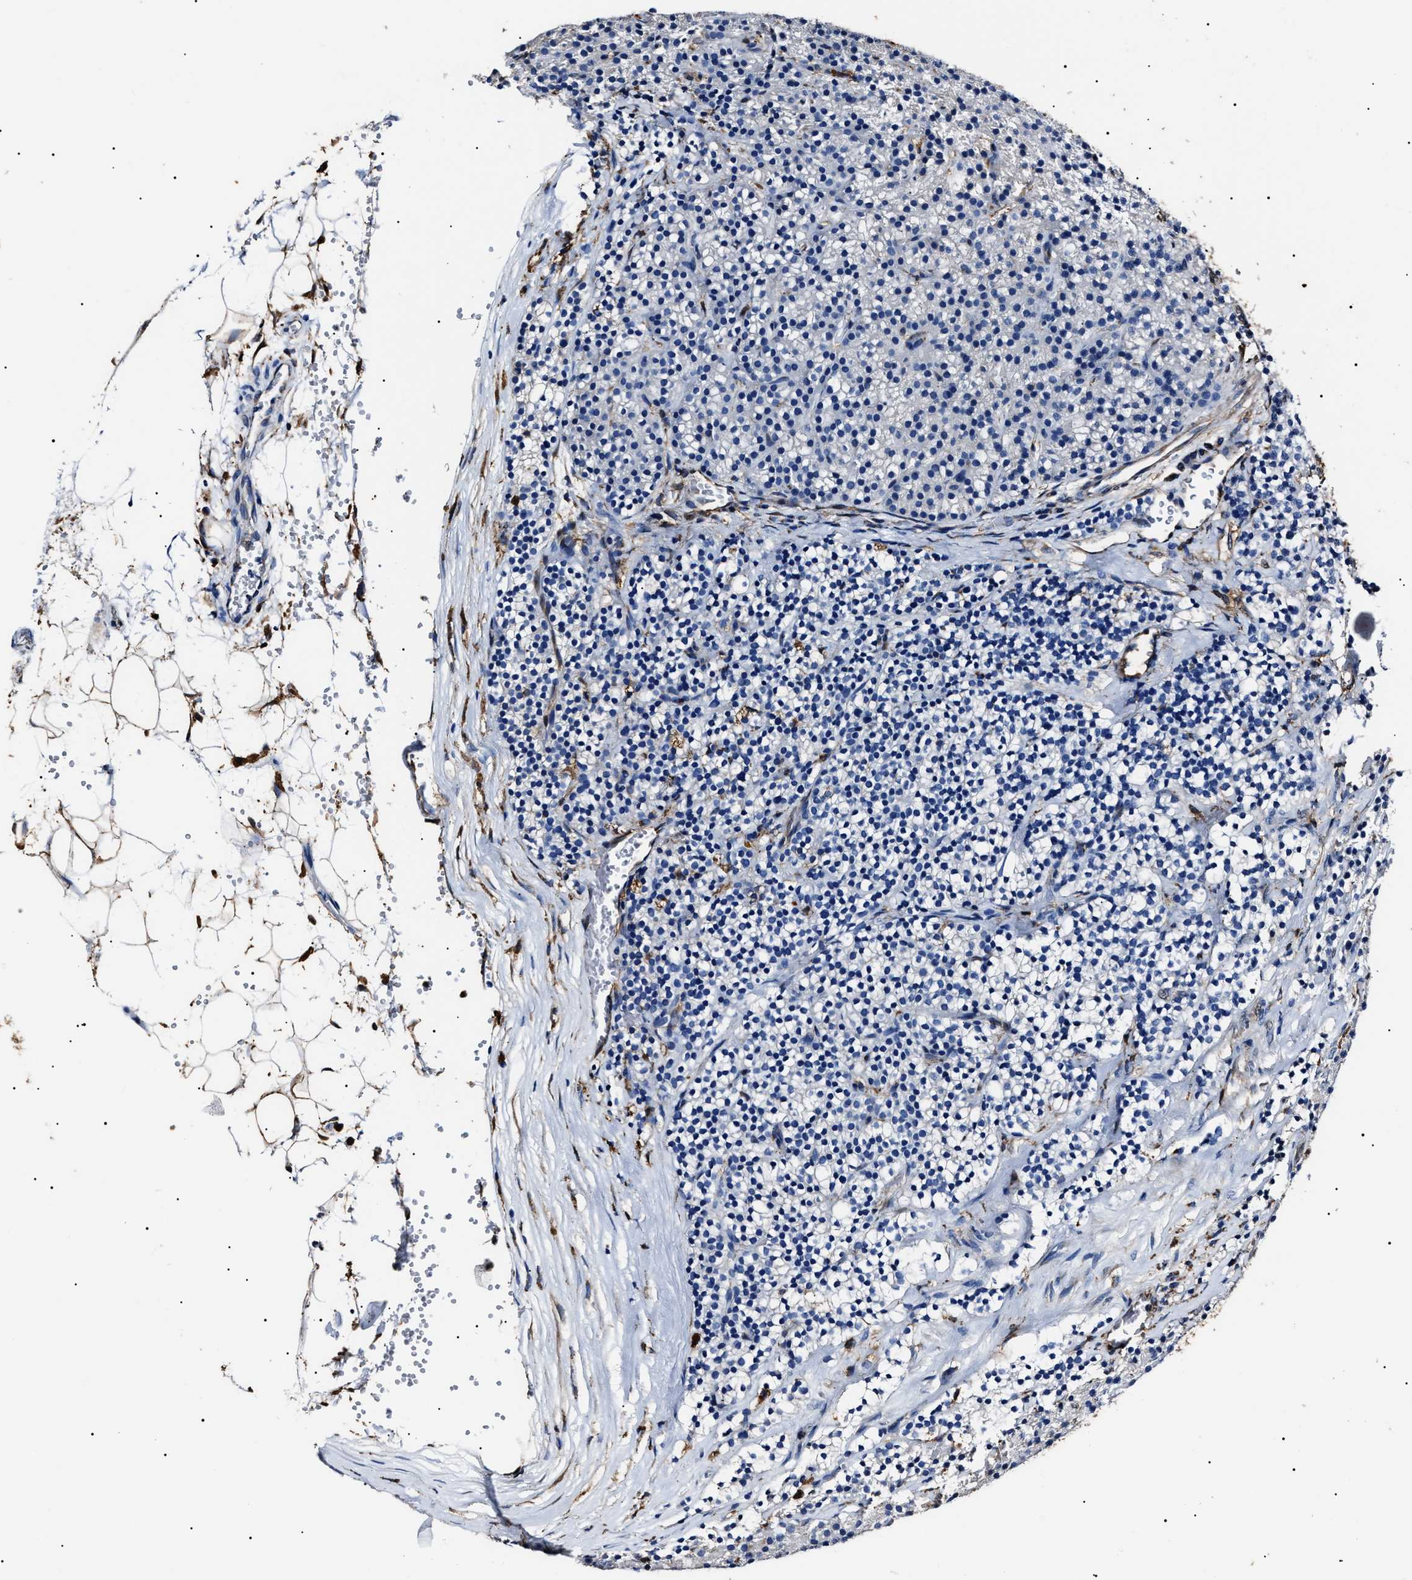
{"staining": {"intensity": "weak", "quantity": "<25%", "location": "cytoplasmic/membranous"}, "tissue": "parathyroid gland", "cell_type": "Glandular cells", "image_type": "normal", "snomed": [{"axis": "morphology", "description": "Normal tissue, NOS"}, {"axis": "morphology", "description": "Adenoma, NOS"}, {"axis": "topography", "description": "Parathyroid gland"}], "caption": "This is an immunohistochemistry (IHC) histopathology image of normal parathyroid gland. There is no expression in glandular cells.", "gene": "ALDH1A1", "patient": {"sex": "male", "age": 75}}